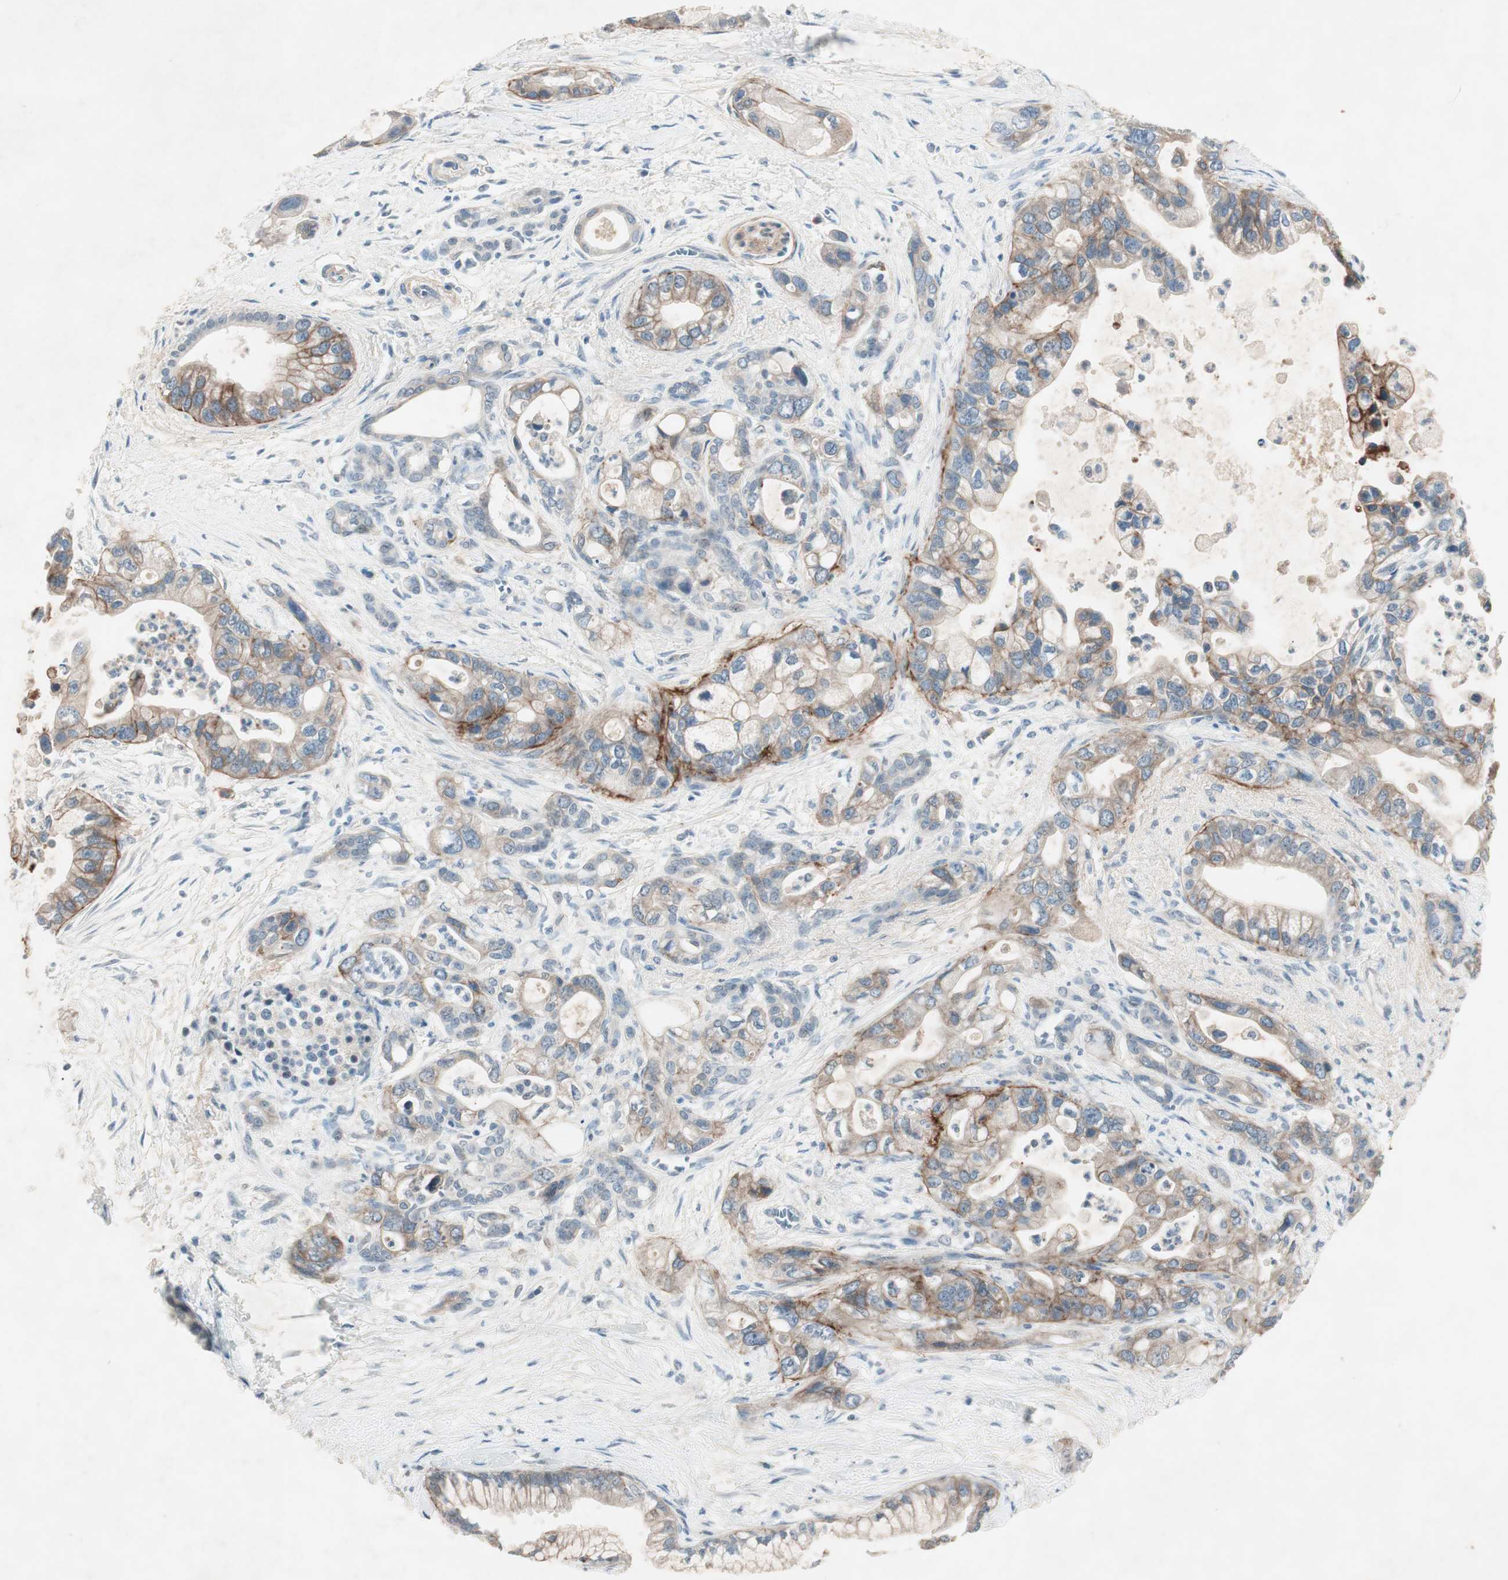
{"staining": {"intensity": "weak", "quantity": "25%-75%", "location": "cytoplasmic/membranous"}, "tissue": "pancreatic cancer", "cell_type": "Tumor cells", "image_type": "cancer", "snomed": [{"axis": "morphology", "description": "Adenocarcinoma, NOS"}, {"axis": "topography", "description": "Pancreas"}], "caption": "Immunohistochemistry (IHC) (DAB (3,3'-diaminobenzidine)) staining of human pancreatic cancer (adenocarcinoma) reveals weak cytoplasmic/membranous protein expression in about 25%-75% of tumor cells. (DAB (3,3'-diaminobenzidine) = brown stain, brightfield microscopy at high magnification).", "gene": "ITGB4", "patient": {"sex": "male", "age": 70}}